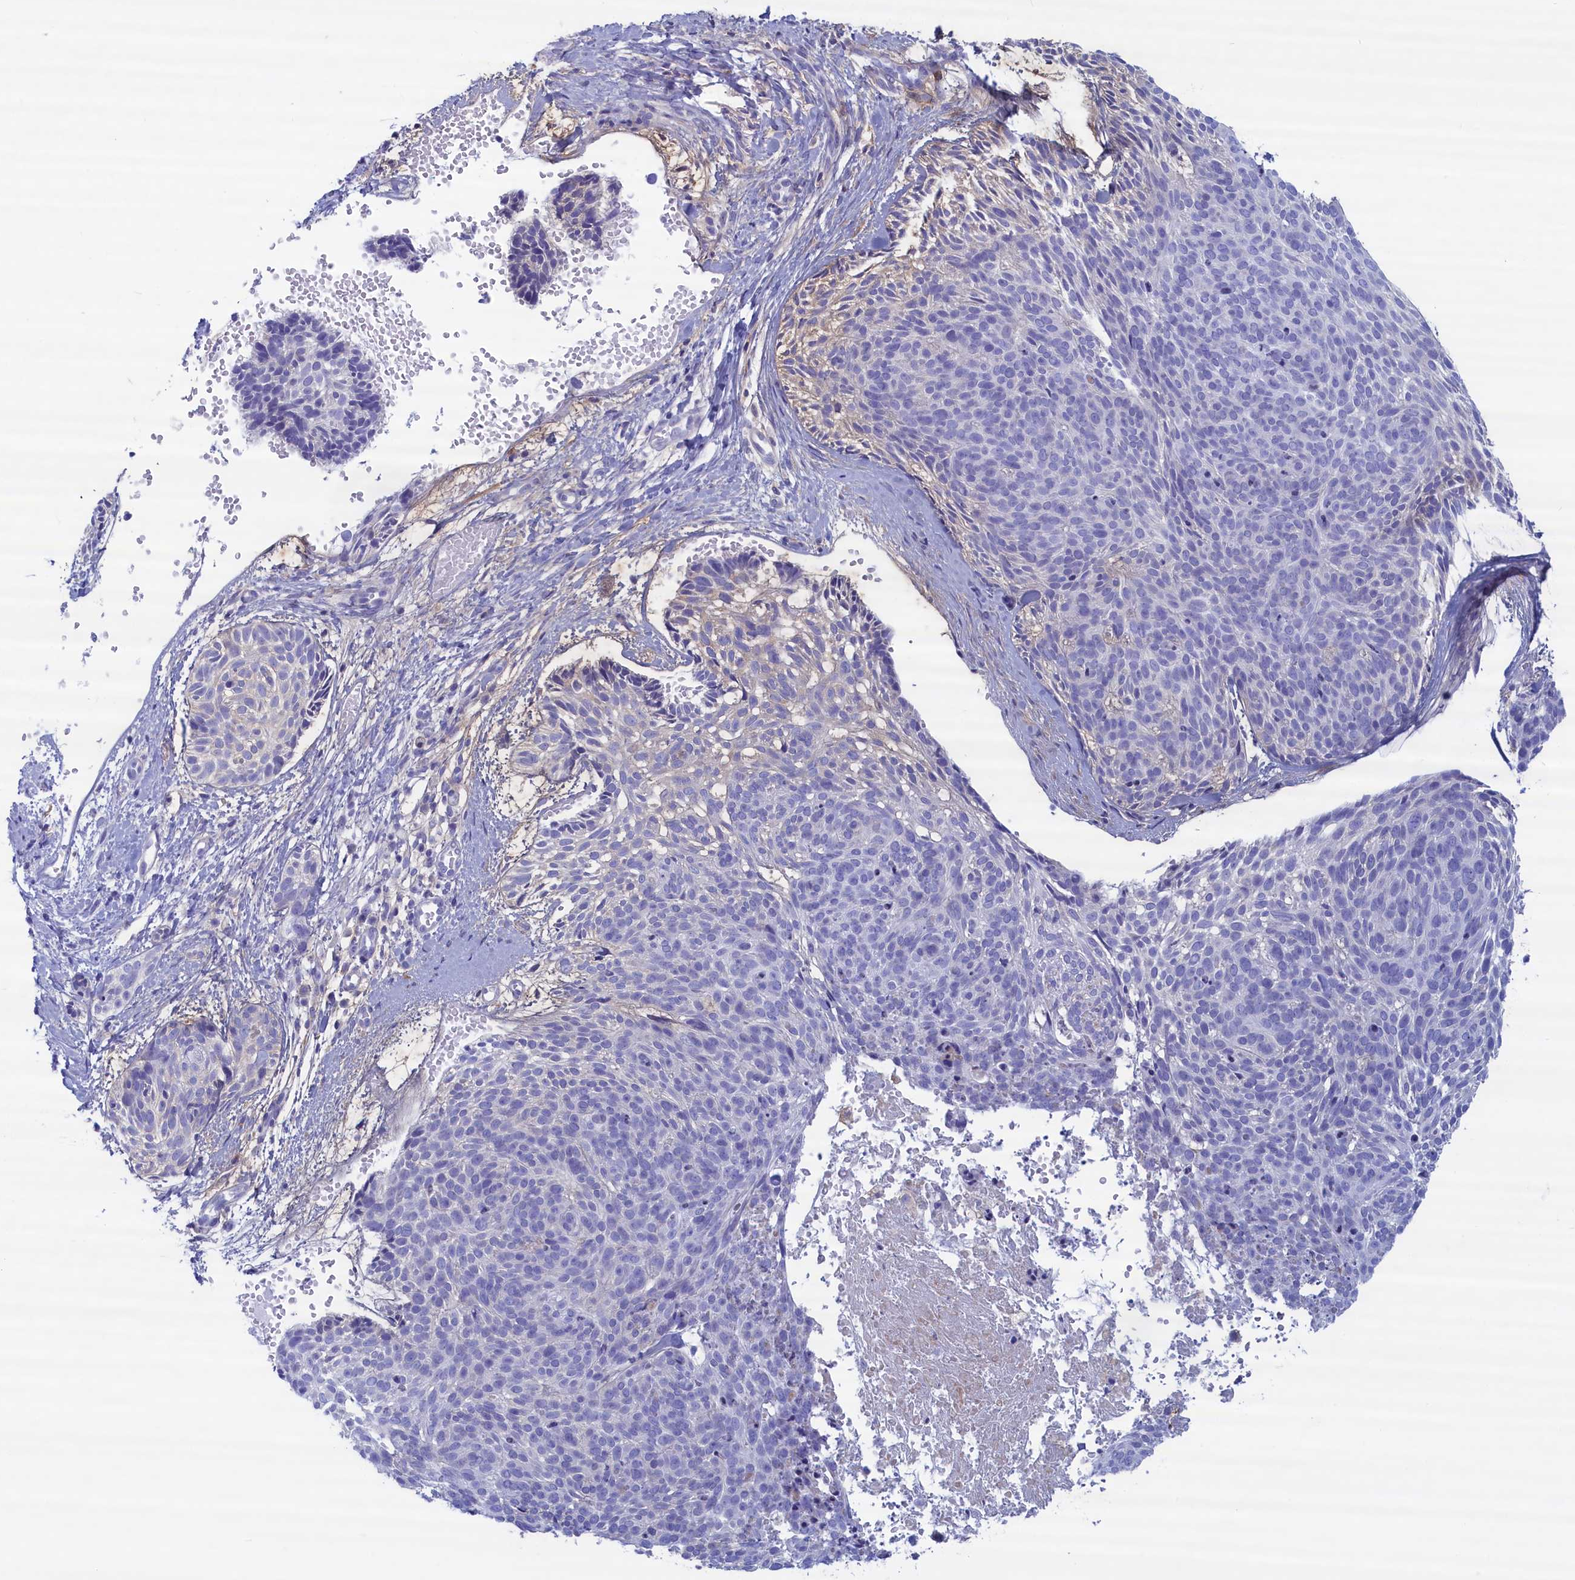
{"staining": {"intensity": "negative", "quantity": "none", "location": "none"}, "tissue": "skin cancer", "cell_type": "Tumor cells", "image_type": "cancer", "snomed": [{"axis": "morphology", "description": "Normal tissue, NOS"}, {"axis": "morphology", "description": "Basal cell carcinoma"}, {"axis": "topography", "description": "Skin"}], "caption": "IHC histopathology image of skin cancer (basal cell carcinoma) stained for a protein (brown), which demonstrates no positivity in tumor cells.", "gene": "MPV17L2", "patient": {"sex": "male", "age": 66}}